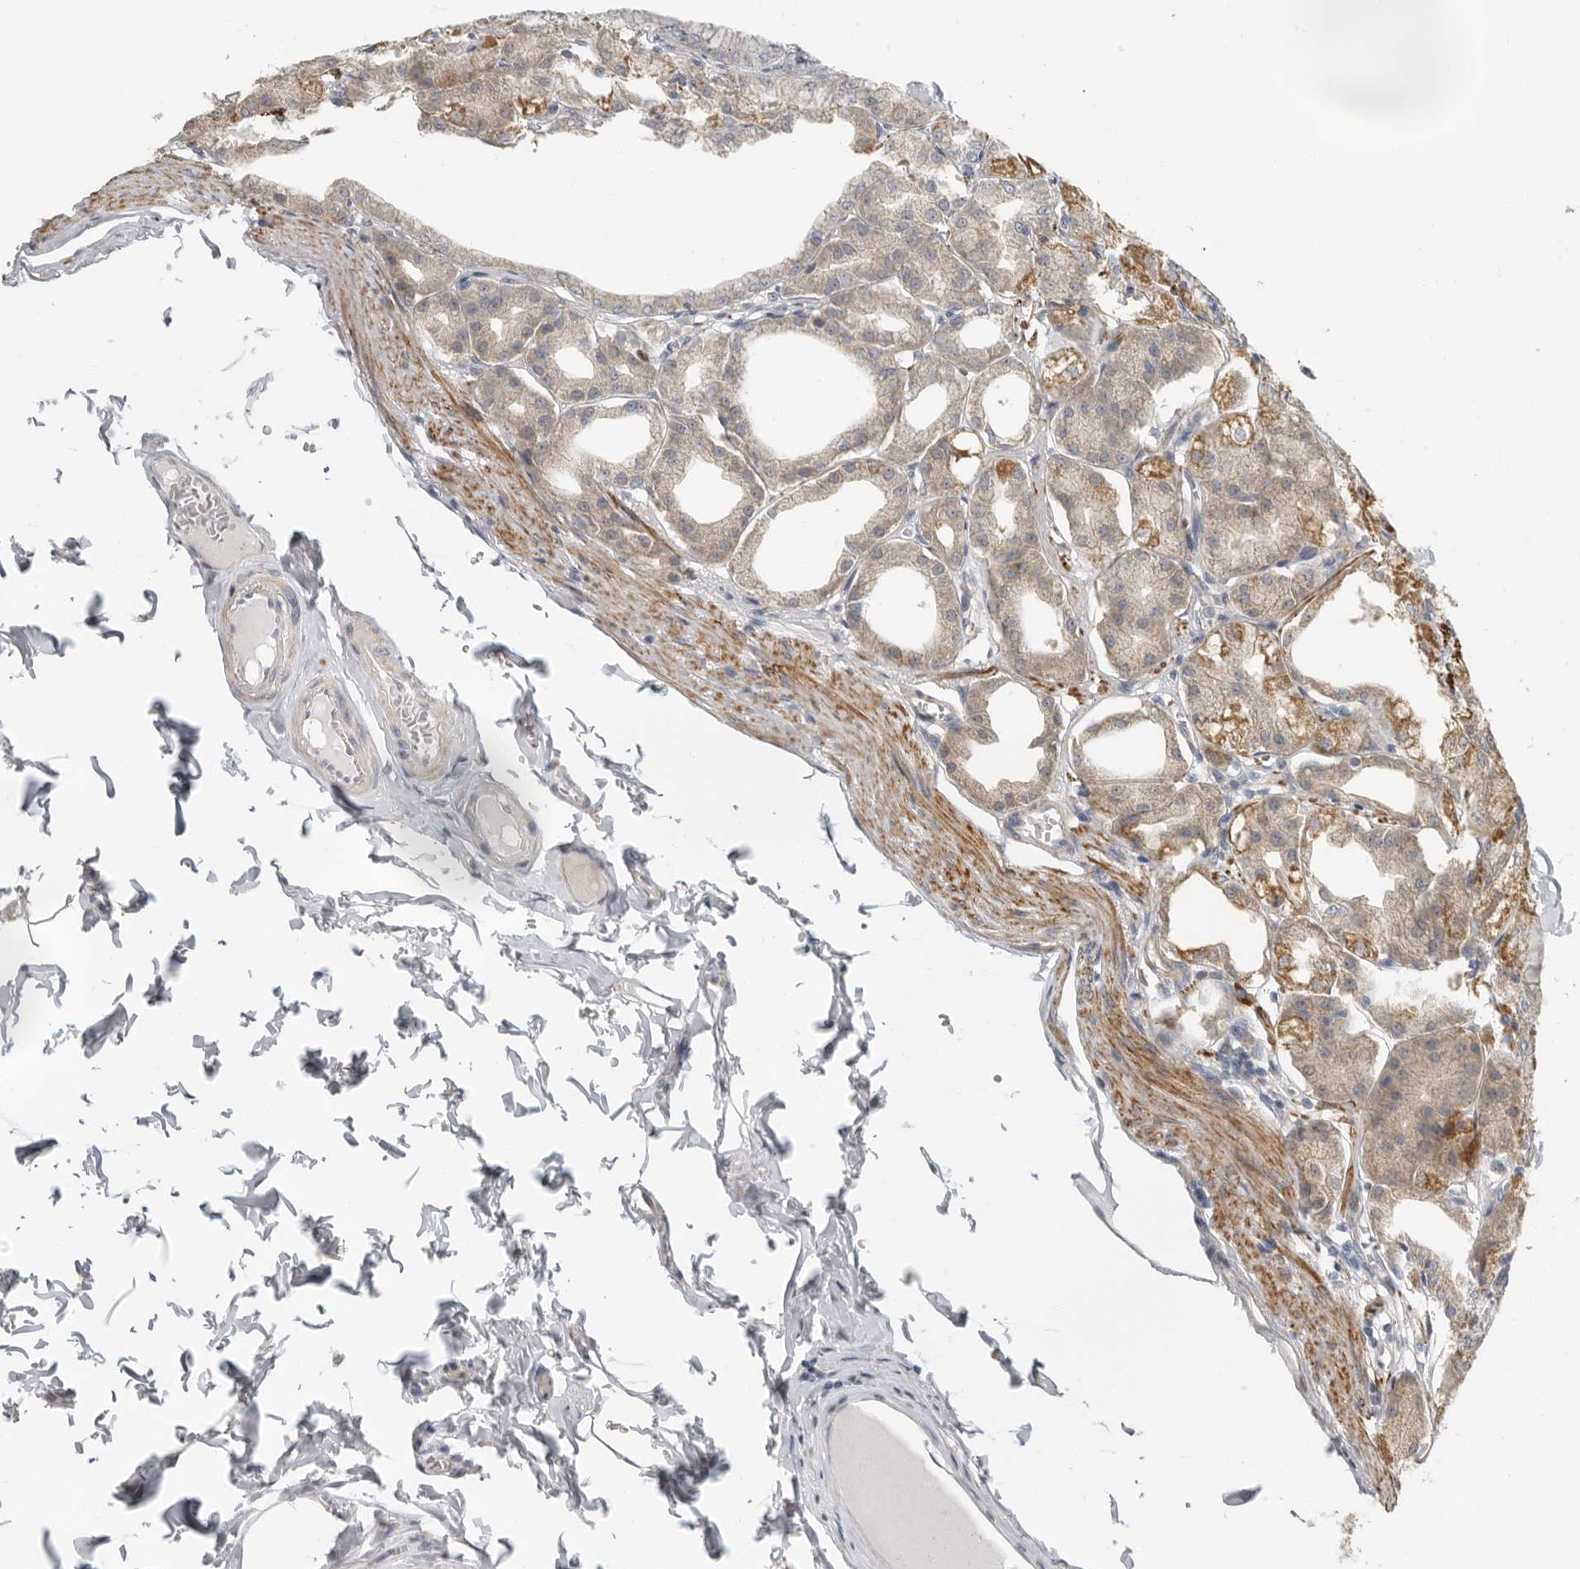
{"staining": {"intensity": "moderate", "quantity": "25%-75%", "location": "cytoplasmic/membranous"}, "tissue": "stomach", "cell_type": "Glandular cells", "image_type": "normal", "snomed": [{"axis": "morphology", "description": "Normal tissue, NOS"}, {"axis": "topography", "description": "Stomach, lower"}], "caption": "Immunohistochemical staining of normal stomach displays medium levels of moderate cytoplasmic/membranous expression in about 25%-75% of glandular cells.", "gene": "UNK", "patient": {"sex": "male", "age": 71}}